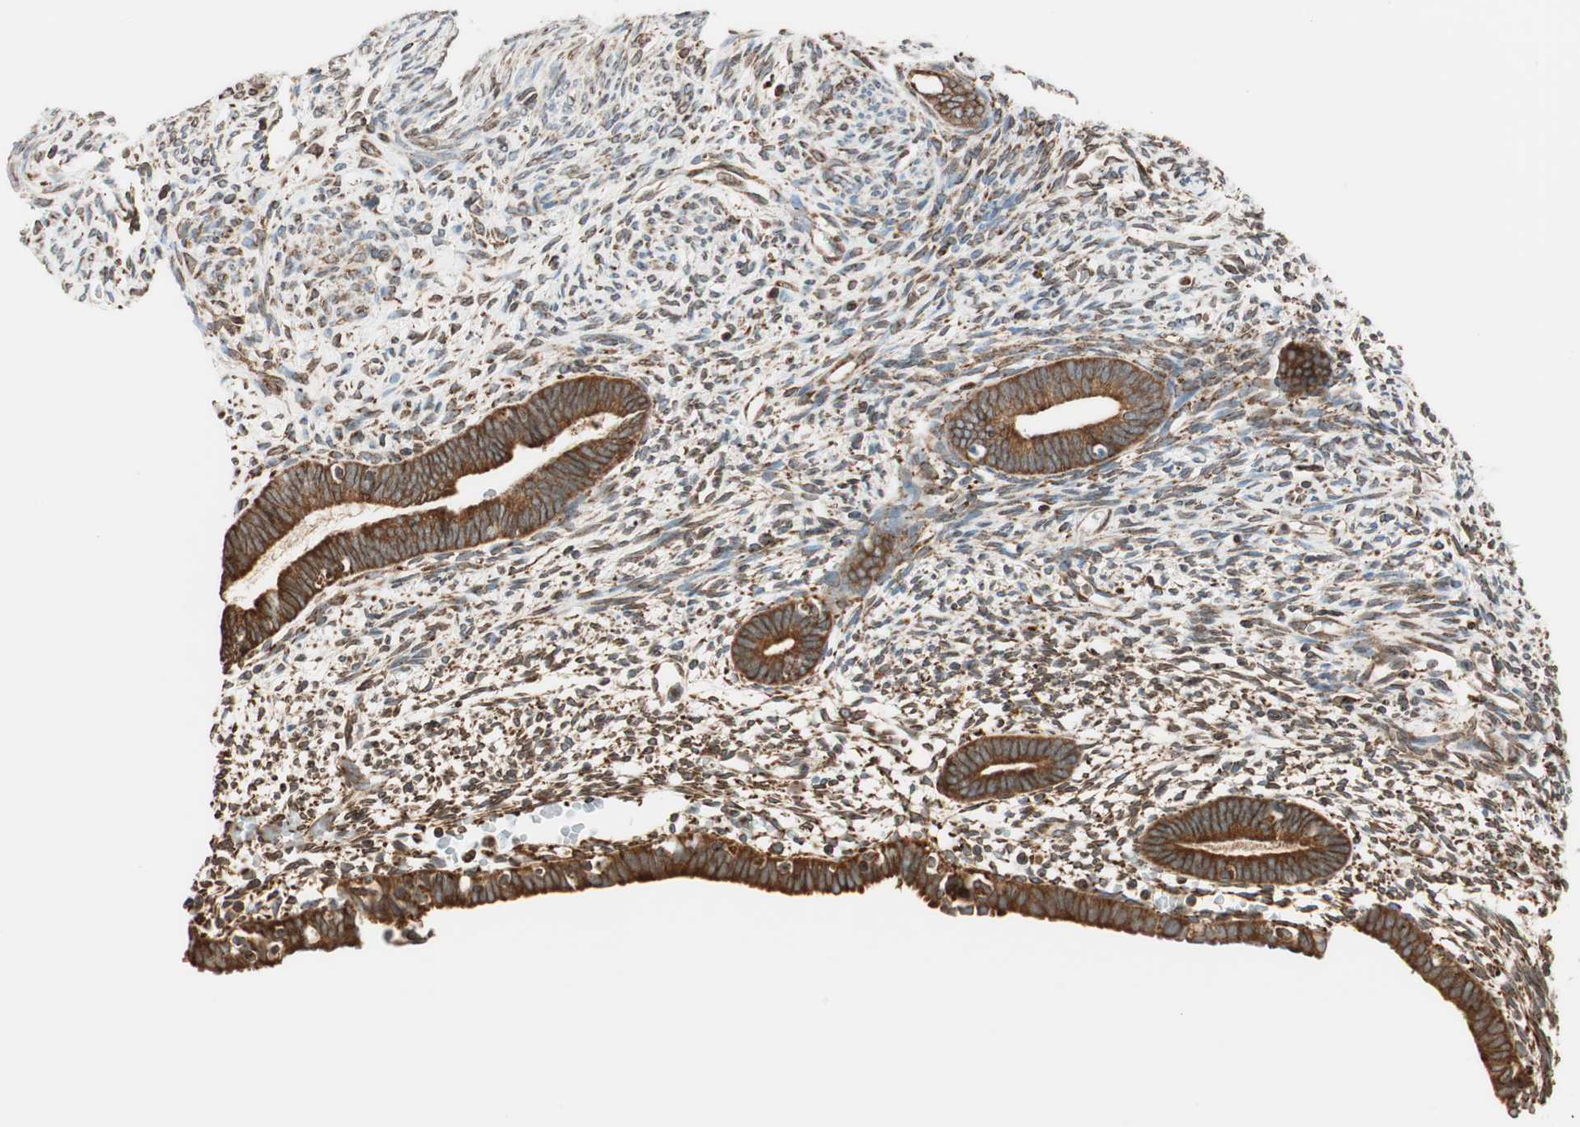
{"staining": {"intensity": "moderate", "quantity": "25%-75%", "location": "cytoplasmic/membranous"}, "tissue": "endometrium", "cell_type": "Cells in endometrial stroma", "image_type": "normal", "snomed": [{"axis": "morphology", "description": "Normal tissue, NOS"}, {"axis": "morphology", "description": "Atrophy, NOS"}, {"axis": "topography", "description": "Uterus"}, {"axis": "topography", "description": "Endometrium"}], "caption": "Unremarkable endometrium was stained to show a protein in brown. There is medium levels of moderate cytoplasmic/membranous staining in approximately 25%-75% of cells in endometrial stroma.", "gene": "PRKCSH", "patient": {"sex": "female", "age": 68}}